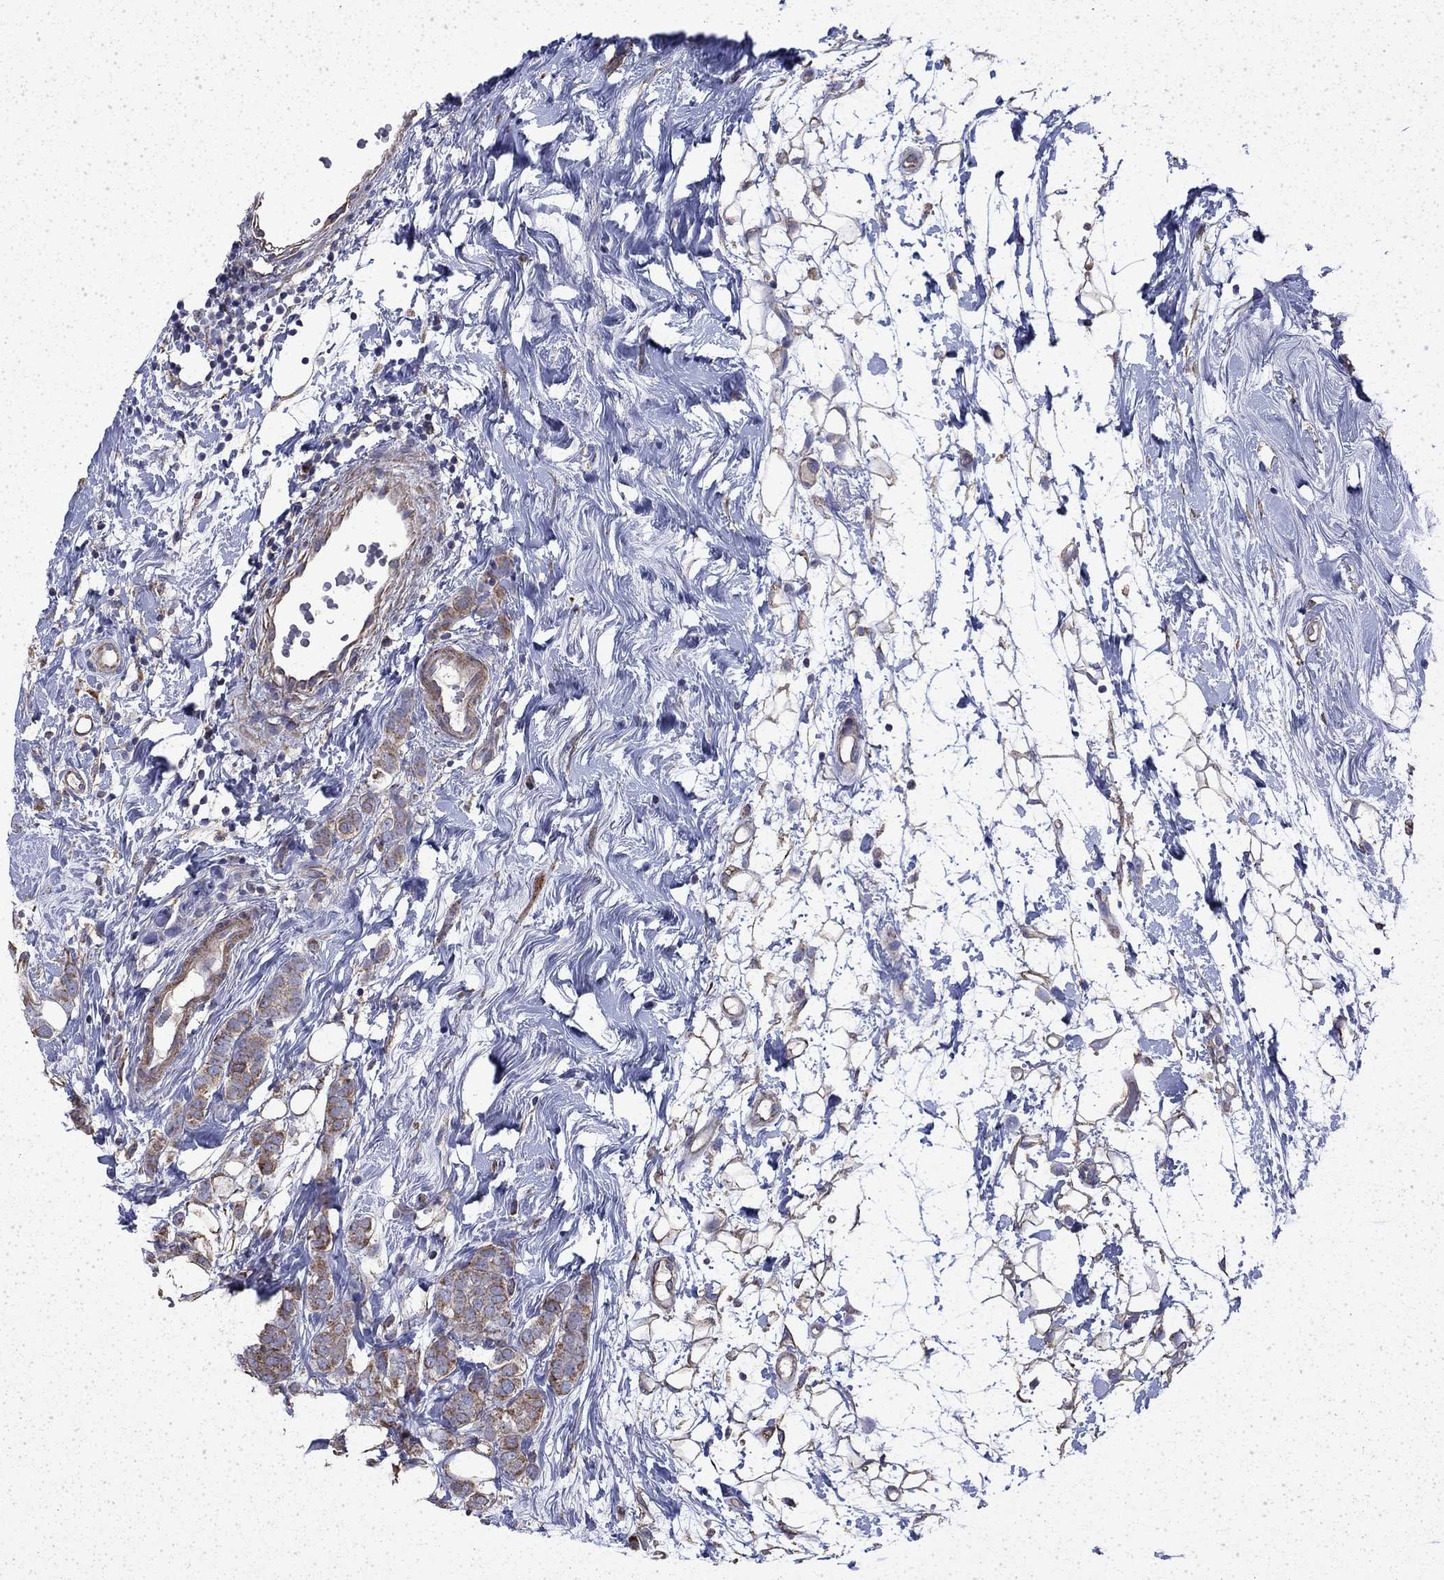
{"staining": {"intensity": "moderate", "quantity": "25%-75%", "location": "cytoplasmic/membranous"}, "tissue": "breast cancer", "cell_type": "Tumor cells", "image_type": "cancer", "snomed": [{"axis": "morphology", "description": "Lobular carcinoma"}, {"axis": "topography", "description": "Breast"}], "caption": "High-magnification brightfield microscopy of lobular carcinoma (breast) stained with DAB (3,3'-diaminobenzidine) (brown) and counterstained with hematoxylin (blue). tumor cells exhibit moderate cytoplasmic/membranous expression is seen in approximately25%-75% of cells. (Stains: DAB (3,3'-diaminobenzidine) in brown, nuclei in blue, Microscopy: brightfield microscopy at high magnification).", "gene": "DTNA", "patient": {"sex": "female", "age": 49}}